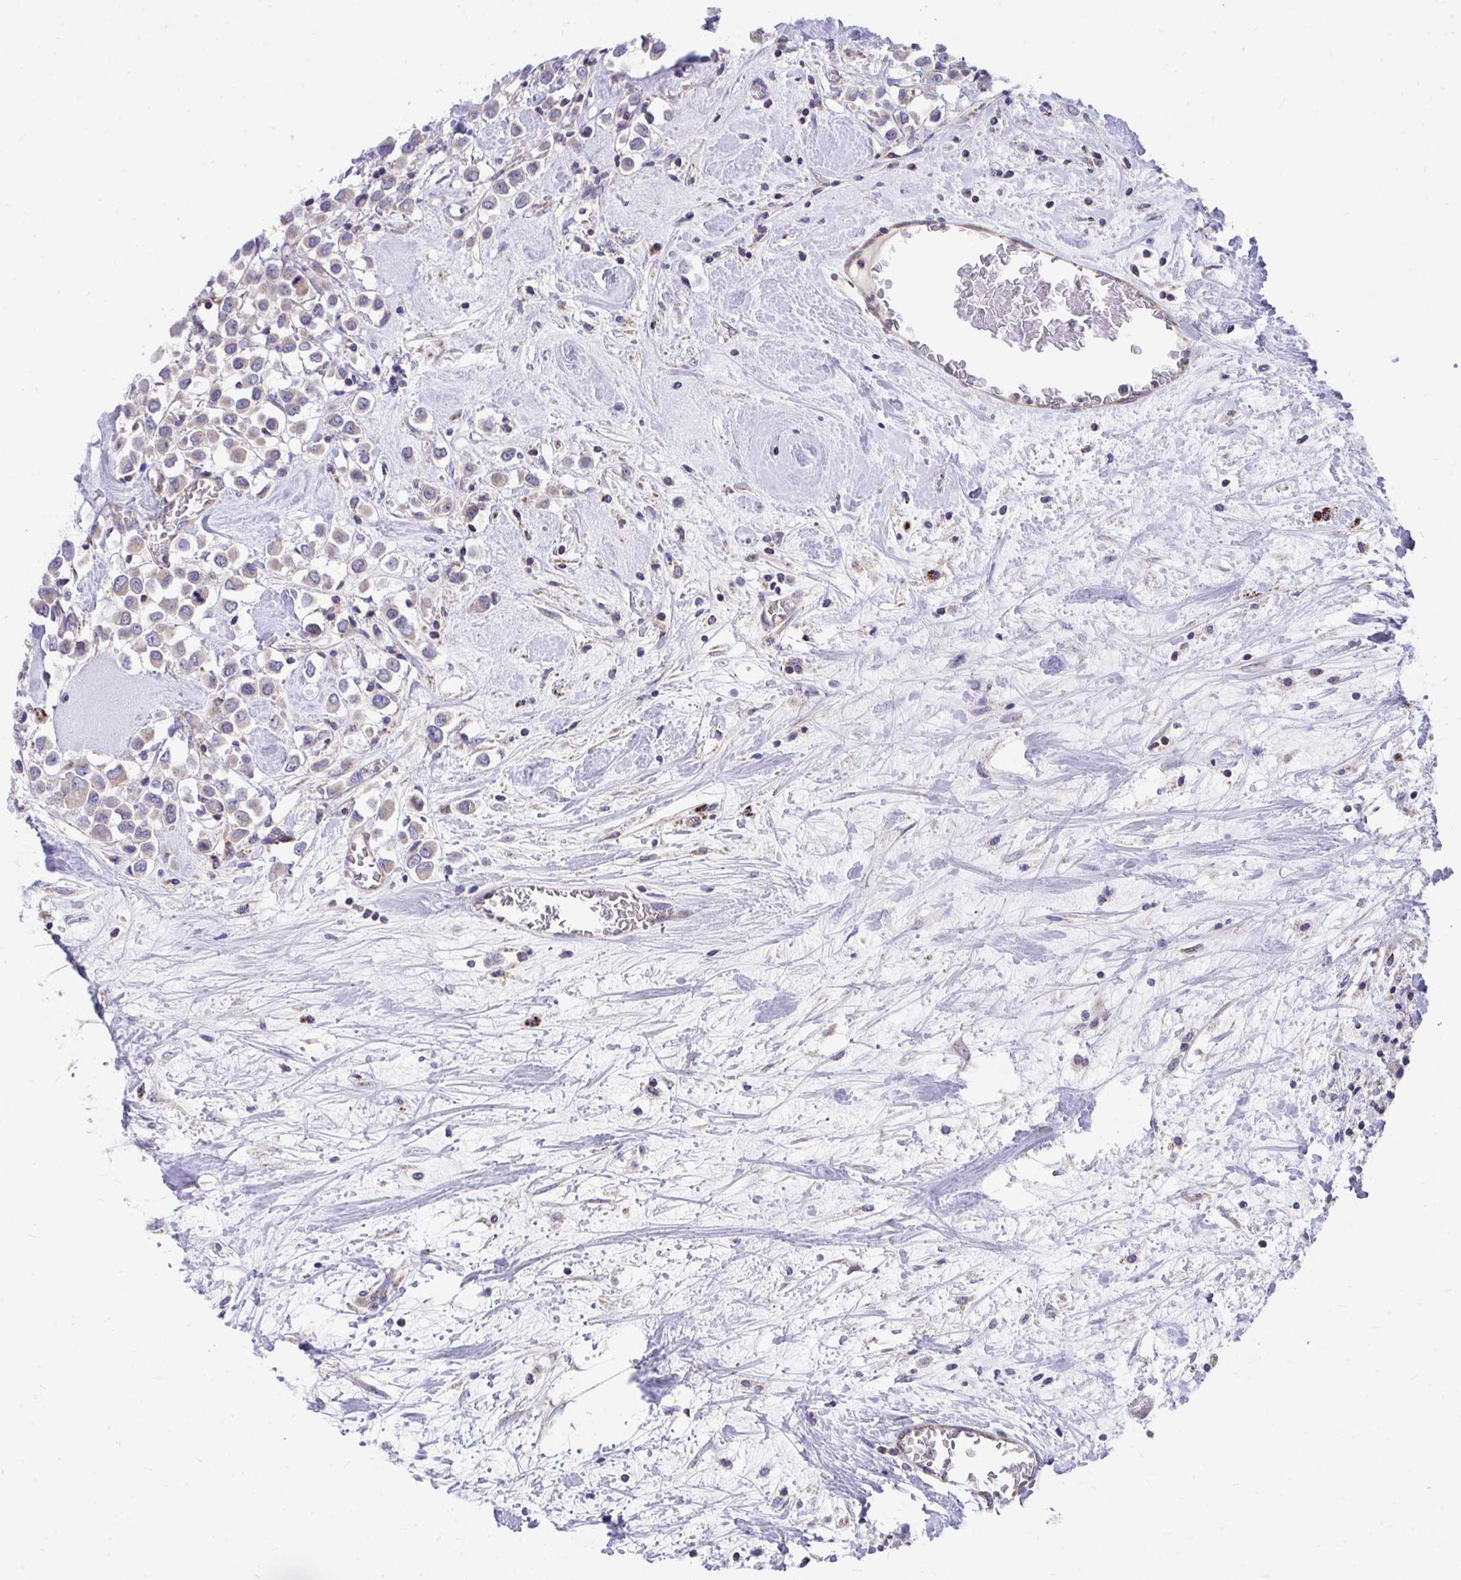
{"staining": {"intensity": "negative", "quantity": "none", "location": "none"}, "tissue": "breast cancer", "cell_type": "Tumor cells", "image_type": "cancer", "snomed": [{"axis": "morphology", "description": "Duct carcinoma"}, {"axis": "topography", "description": "Breast"}], "caption": "Immunohistochemical staining of human breast cancer shows no significant expression in tumor cells.", "gene": "FHIP1B", "patient": {"sex": "female", "age": 61}}